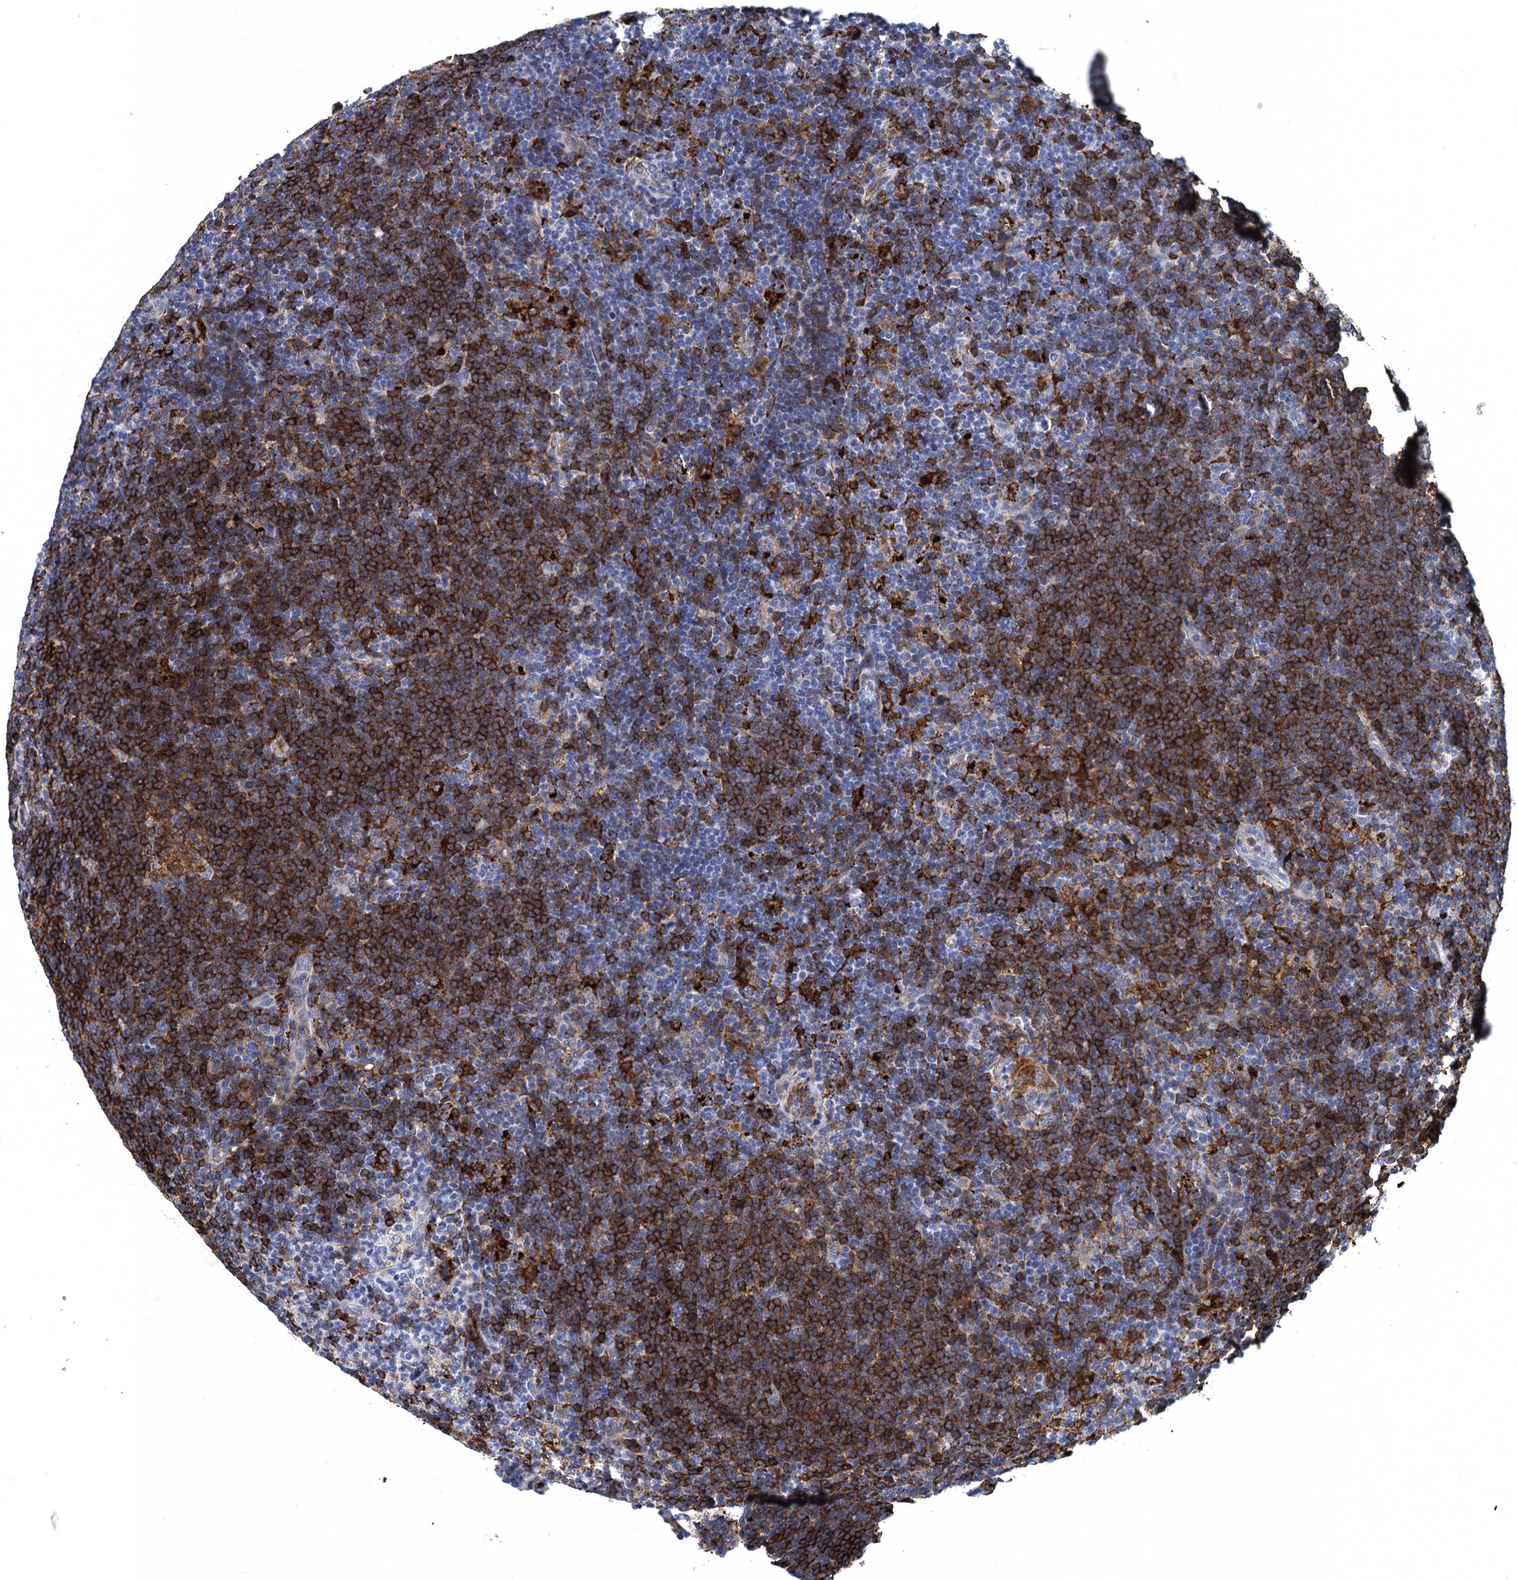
{"staining": {"intensity": "negative", "quantity": "none", "location": "none"}, "tissue": "lymphoma", "cell_type": "Tumor cells", "image_type": "cancer", "snomed": [{"axis": "morphology", "description": "Hodgkin's disease, NOS"}, {"axis": "topography", "description": "Lymph node"}], "caption": "This micrograph is of lymphoma stained with immunohistochemistry to label a protein in brown with the nuclei are counter-stained blue. There is no positivity in tumor cells. The staining is performed using DAB brown chromogen with nuclei counter-stained in using hematoxylin.", "gene": "DNHD1", "patient": {"sex": "female", "age": 57}}